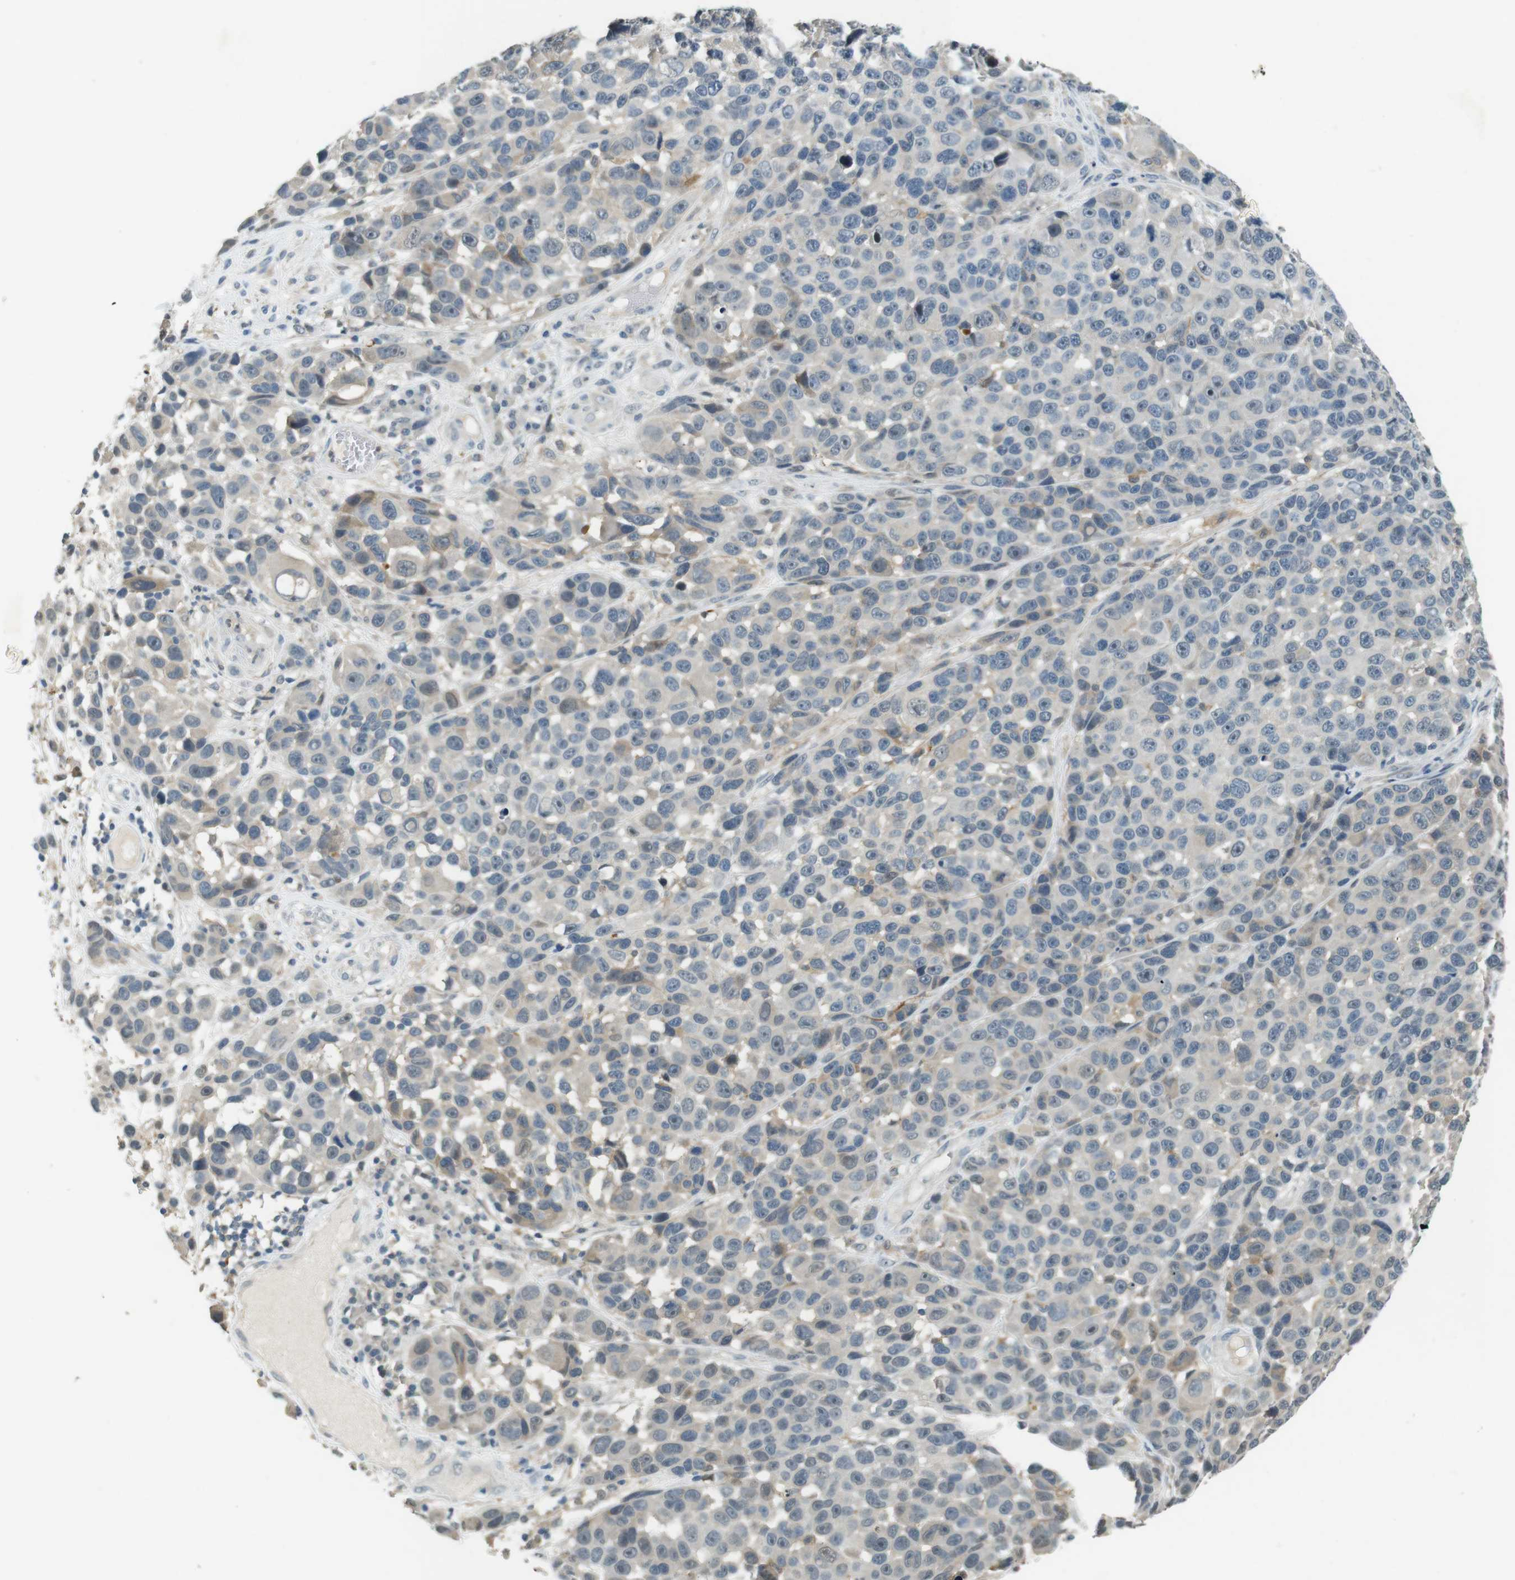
{"staining": {"intensity": "negative", "quantity": "none", "location": "none"}, "tissue": "melanoma", "cell_type": "Tumor cells", "image_type": "cancer", "snomed": [{"axis": "morphology", "description": "Malignant melanoma, NOS"}, {"axis": "topography", "description": "Skin"}], "caption": "DAB (3,3'-diaminobenzidine) immunohistochemical staining of malignant melanoma displays no significant positivity in tumor cells. Brightfield microscopy of immunohistochemistry (IHC) stained with DAB (3,3'-diaminobenzidine) (brown) and hematoxylin (blue), captured at high magnification.", "gene": "CDK14", "patient": {"sex": "male", "age": 53}}